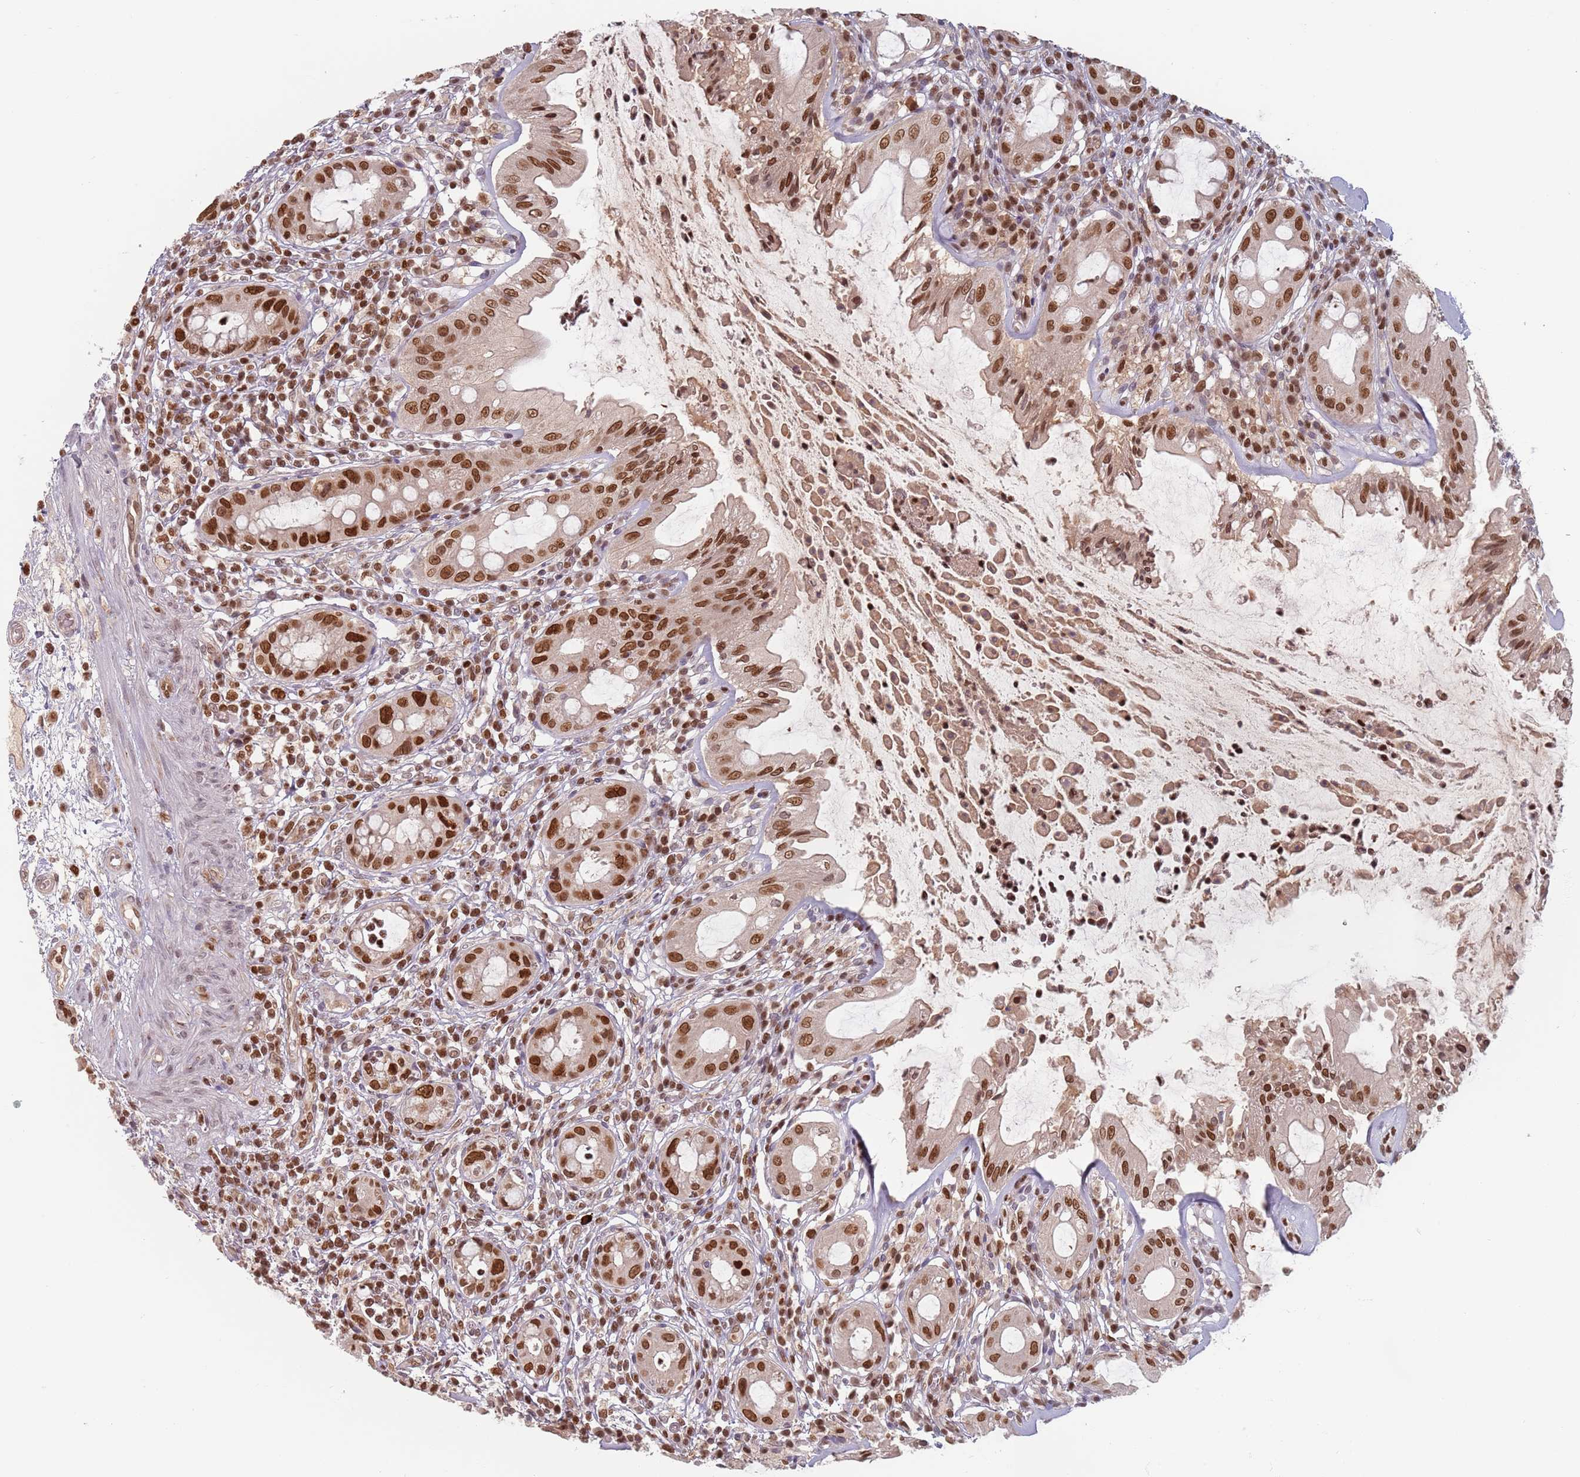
{"staining": {"intensity": "strong", "quantity": ">75%", "location": "nuclear"}, "tissue": "rectum", "cell_type": "Glandular cells", "image_type": "normal", "snomed": [{"axis": "morphology", "description": "Normal tissue, NOS"}, {"axis": "topography", "description": "Rectum"}], "caption": "IHC of benign rectum shows high levels of strong nuclear expression in approximately >75% of glandular cells. (DAB (3,3'-diaminobenzidine) = brown stain, brightfield microscopy at high magnification).", "gene": "NUP50", "patient": {"sex": "female", "age": 57}}